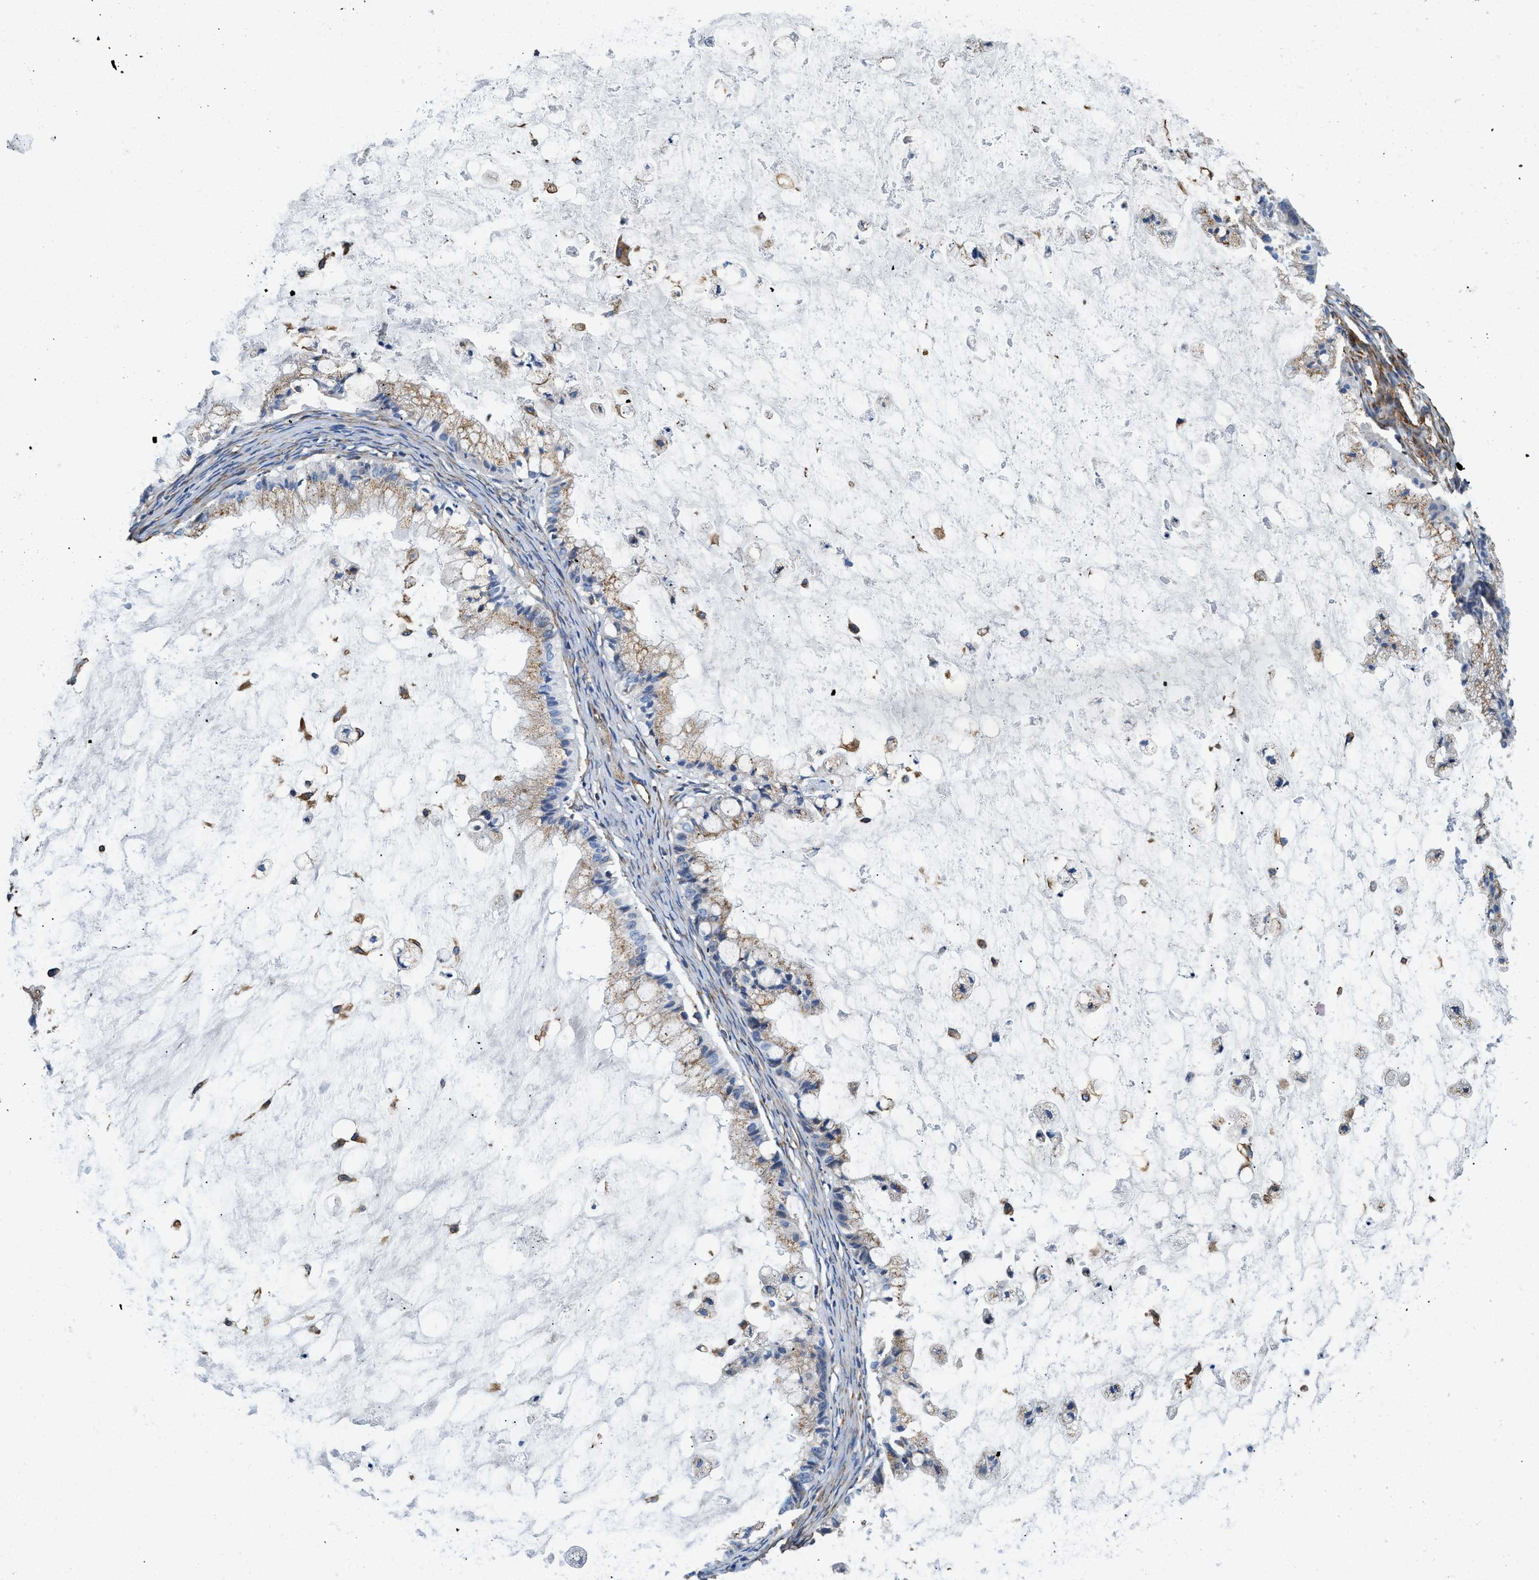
{"staining": {"intensity": "weak", "quantity": "<25%", "location": "cytoplasmic/membranous"}, "tissue": "ovarian cancer", "cell_type": "Tumor cells", "image_type": "cancer", "snomed": [{"axis": "morphology", "description": "Cystadenocarcinoma, mucinous, NOS"}, {"axis": "topography", "description": "Ovary"}], "caption": "This photomicrograph is of ovarian mucinous cystadenocarcinoma stained with IHC to label a protein in brown with the nuclei are counter-stained blue. There is no staining in tumor cells. (Brightfield microscopy of DAB (3,3'-diaminobenzidine) immunohistochemistry at high magnification).", "gene": "HSD17B12", "patient": {"sex": "female", "age": 57}}